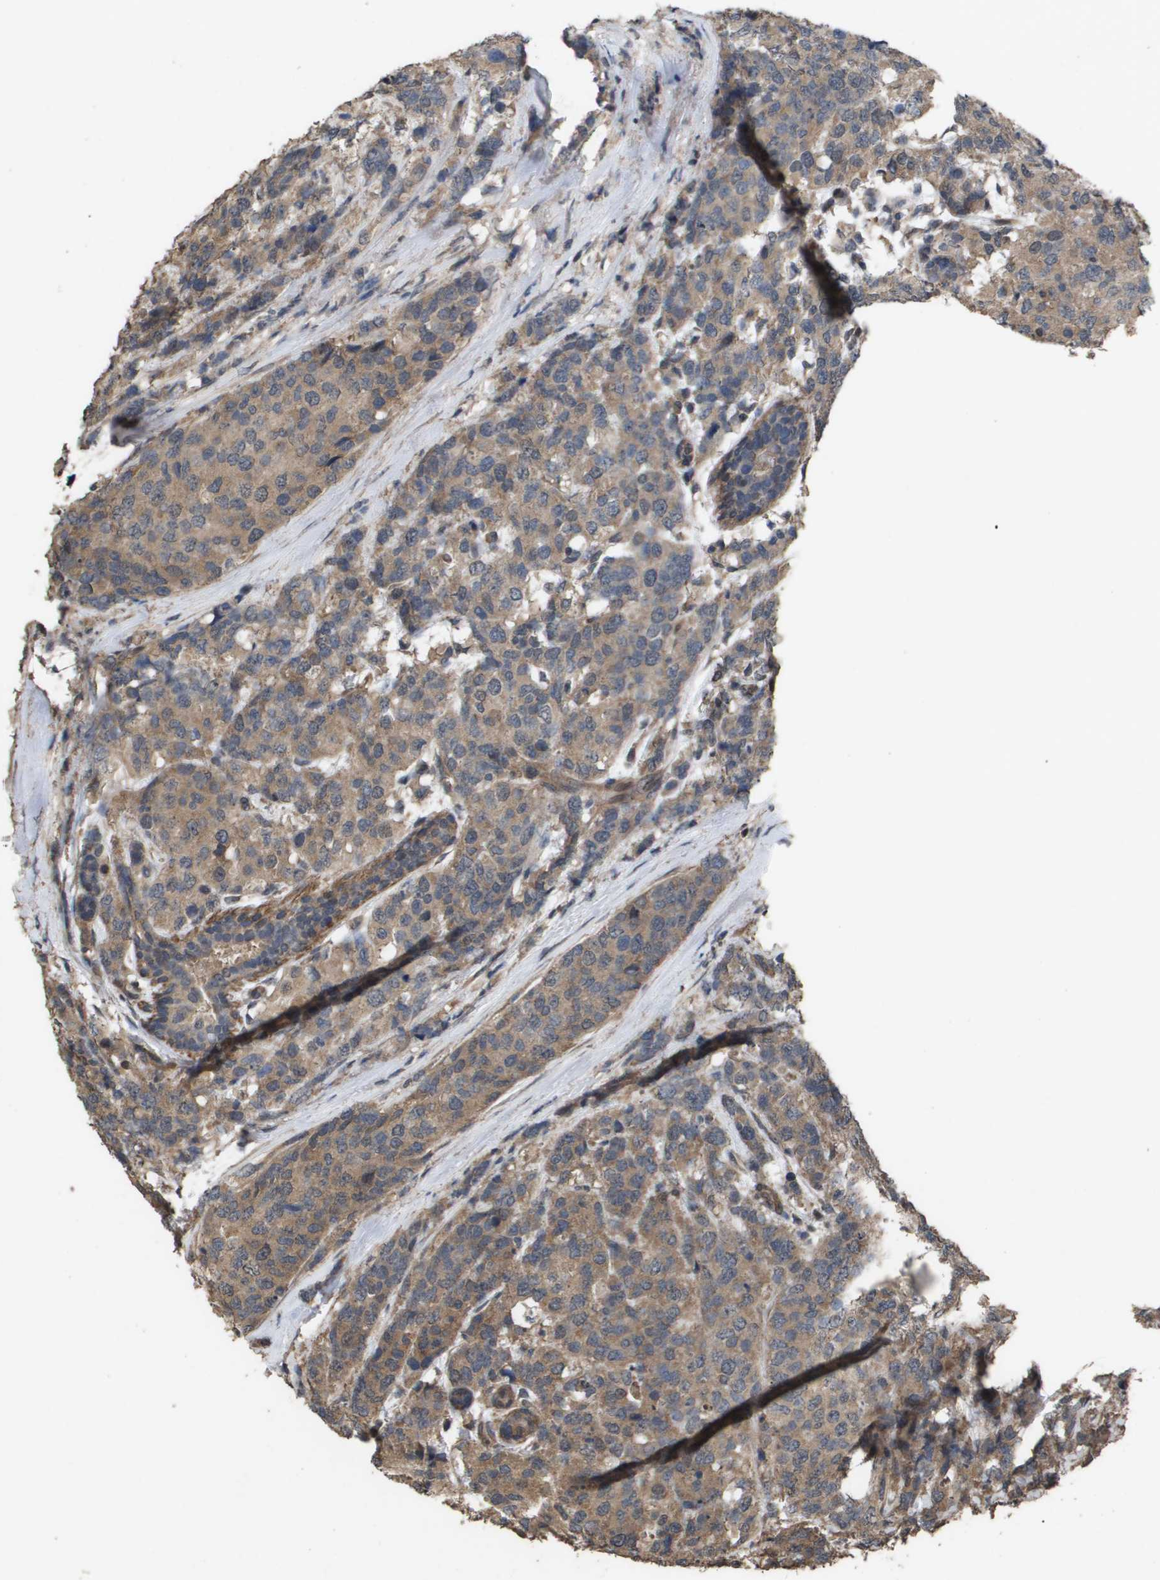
{"staining": {"intensity": "moderate", "quantity": ">75%", "location": "cytoplasmic/membranous"}, "tissue": "breast cancer", "cell_type": "Tumor cells", "image_type": "cancer", "snomed": [{"axis": "morphology", "description": "Lobular carcinoma"}, {"axis": "topography", "description": "Breast"}], "caption": "Breast cancer (lobular carcinoma) tissue reveals moderate cytoplasmic/membranous positivity in approximately >75% of tumor cells, visualized by immunohistochemistry. Immunohistochemistry (ihc) stains the protein of interest in brown and the nuclei are stained blue.", "gene": "CUL5", "patient": {"sex": "female", "age": 59}}